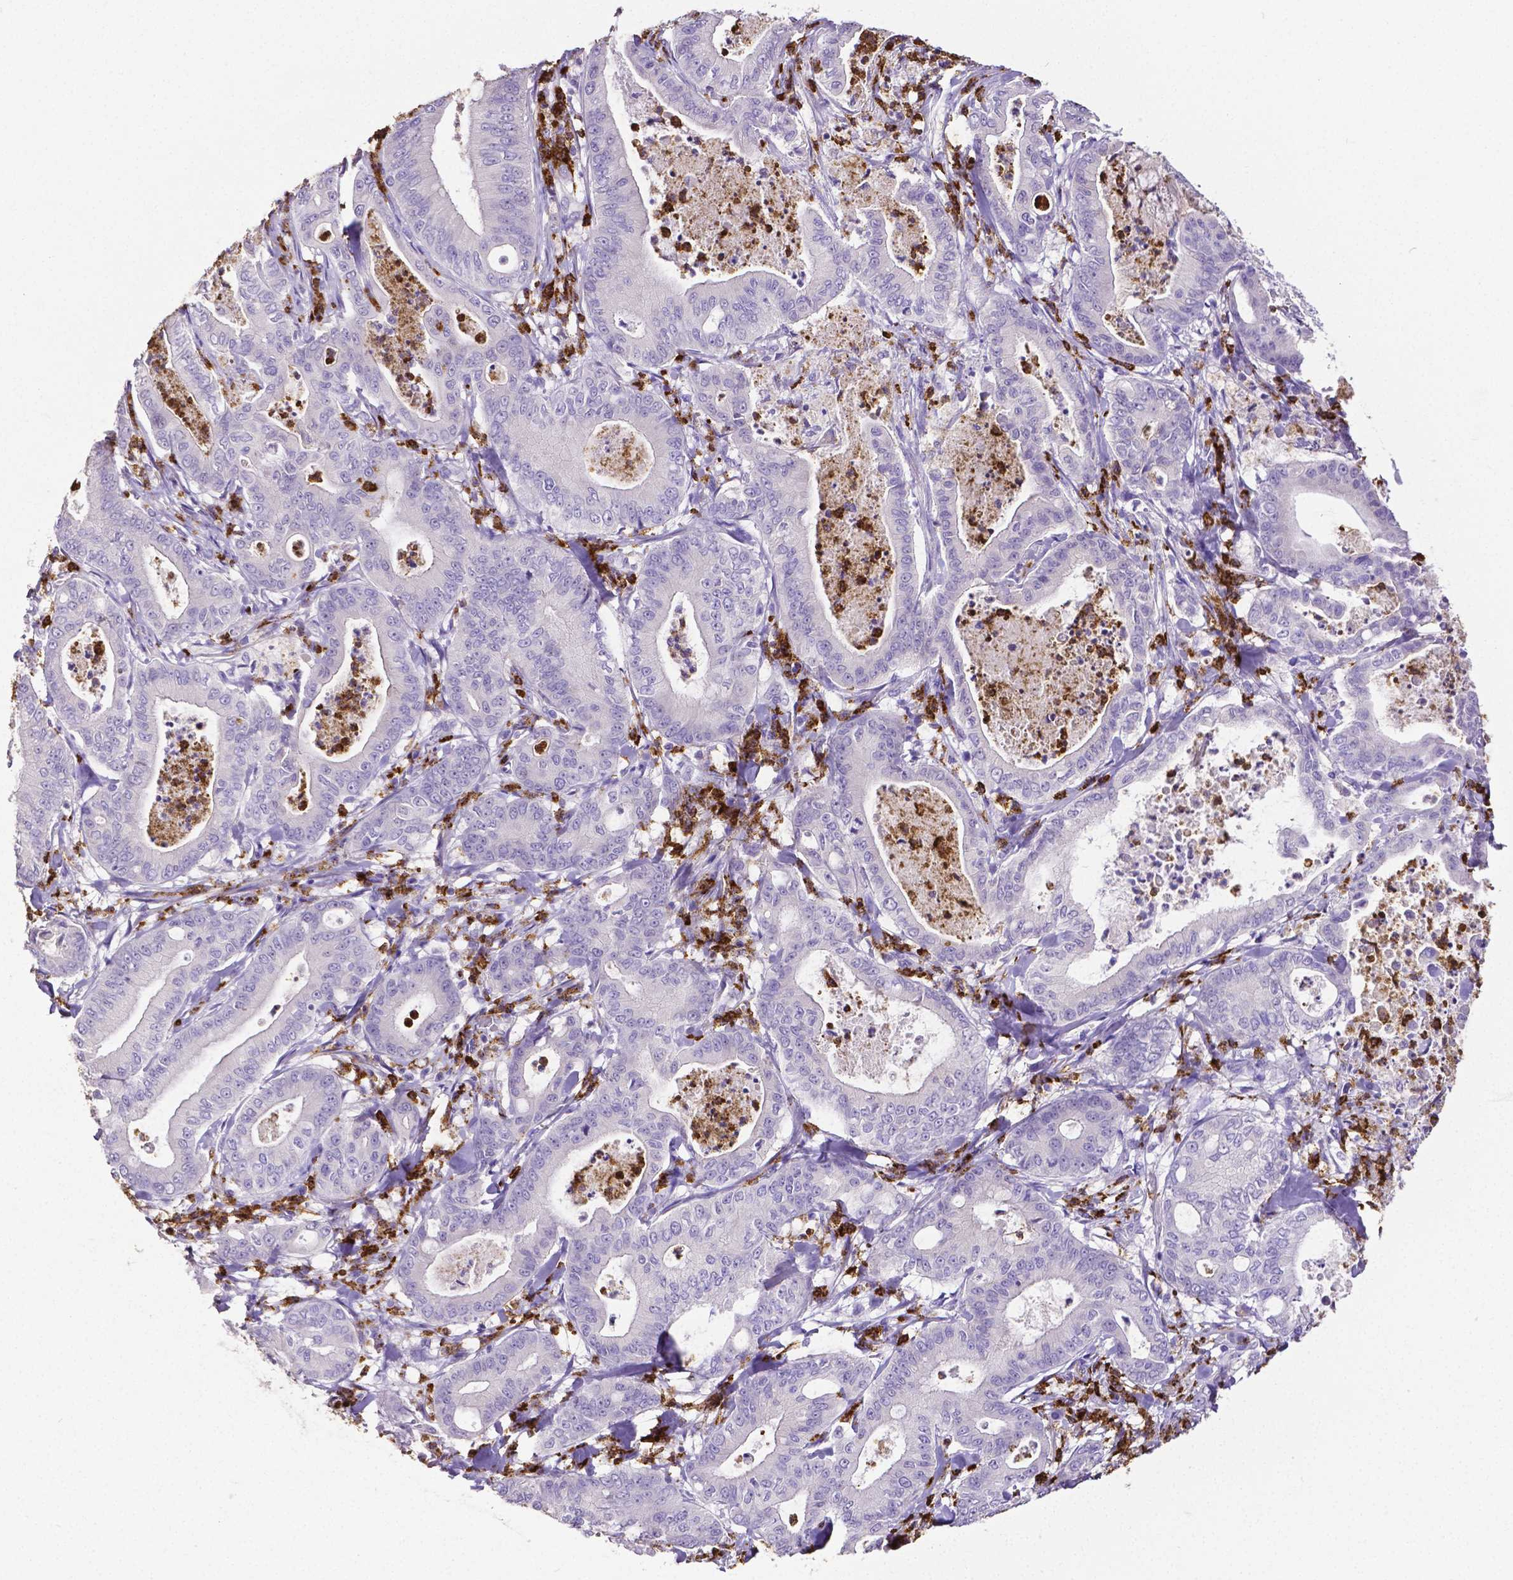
{"staining": {"intensity": "negative", "quantity": "none", "location": "none"}, "tissue": "pancreatic cancer", "cell_type": "Tumor cells", "image_type": "cancer", "snomed": [{"axis": "morphology", "description": "Adenocarcinoma, NOS"}, {"axis": "topography", "description": "Pancreas"}], "caption": "Immunohistochemical staining of human pancreatic adenocarcinoma reveals no significant positivity in tumor cells.", "gene": "MMP9", "patient": {"sex": "male", "age": 71}}